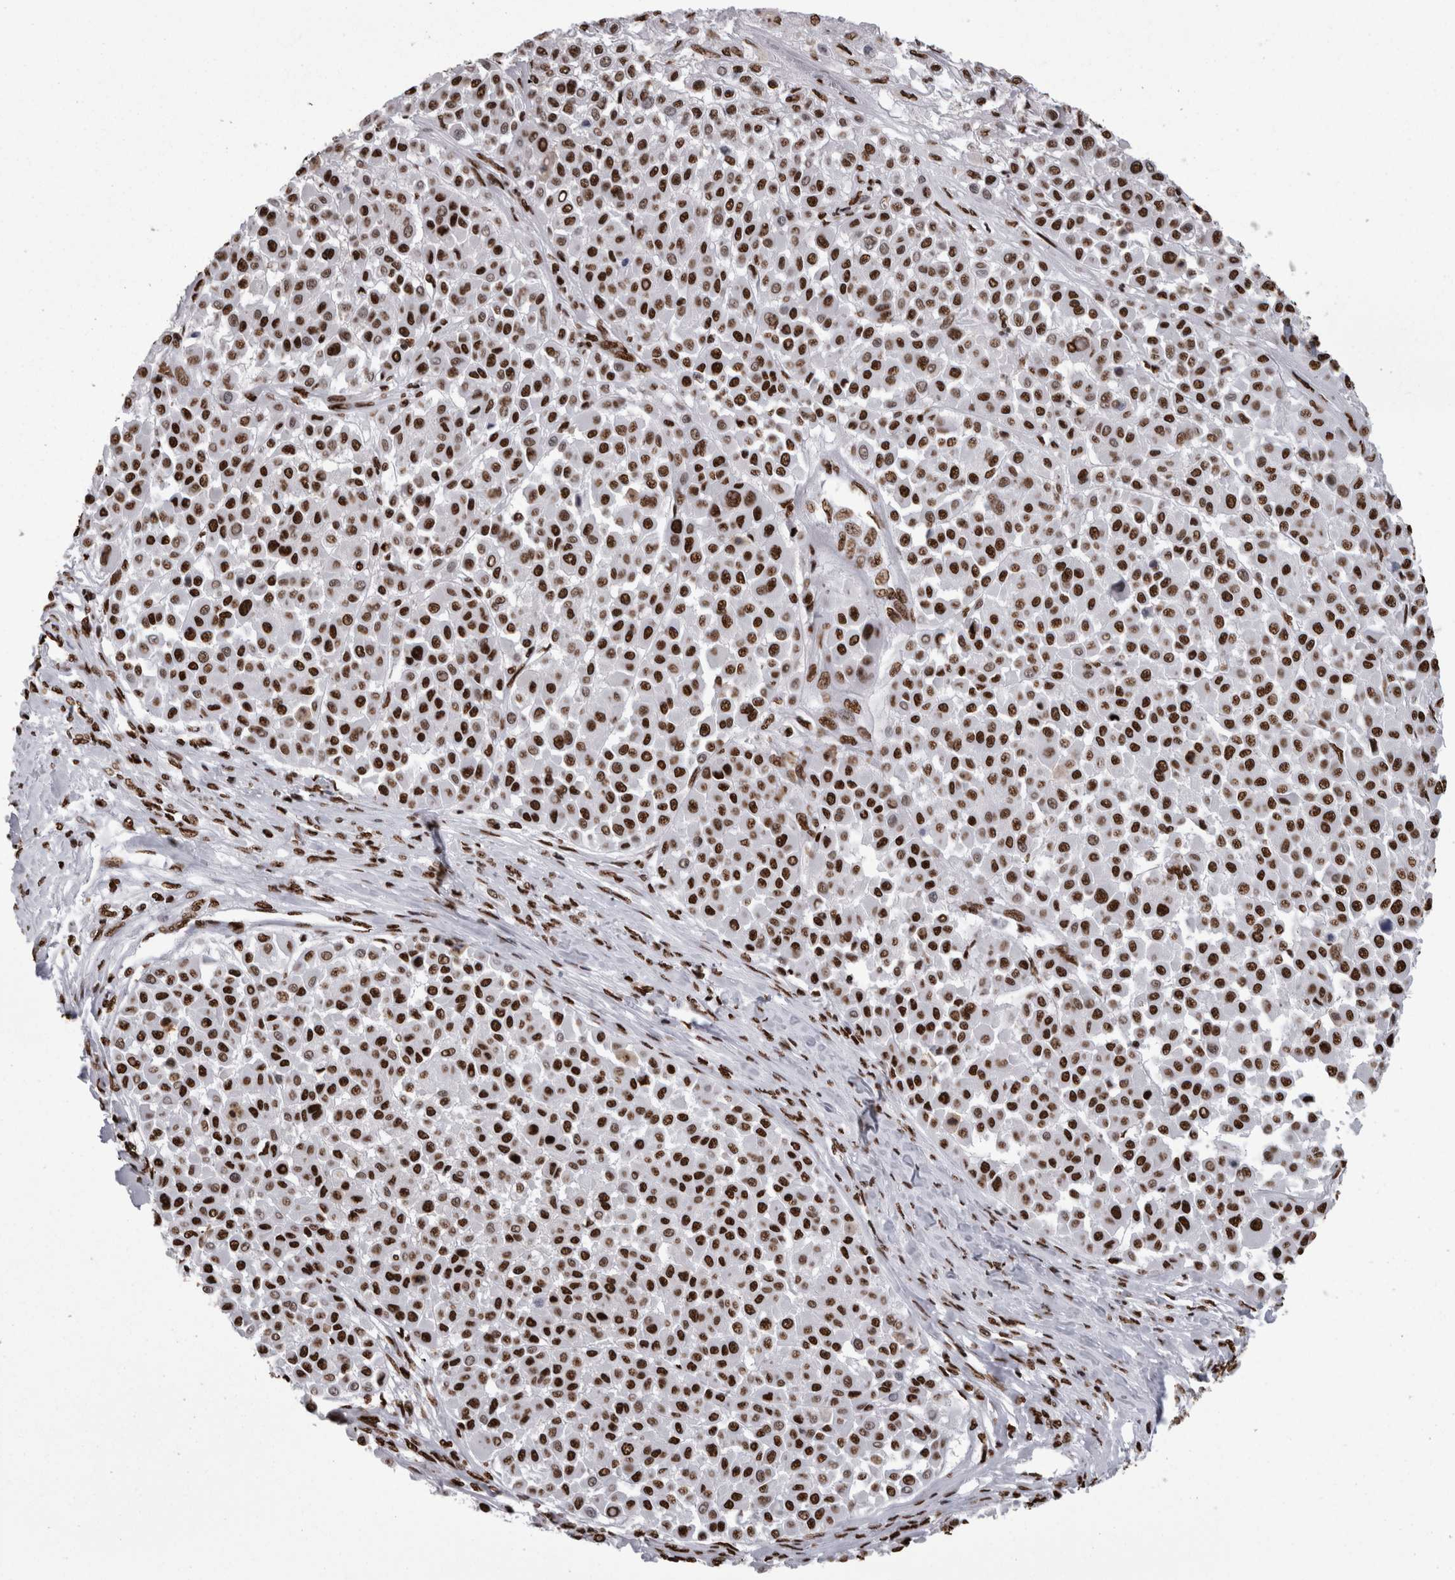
{"staining": {"intensity": "strong", "quantity": ">75%", "location": "nuclear"}, "tissue": "melanoma", "cell_type": "Tumor cells", "image_type": "cancer", "snomed": [{"axis": "morphology", "description": "Malignant melanoma, Metastatic site"}, {"axis": "topography", "description": "Soft tissue"}], "caption": "This histopathology image demonstrates melanoma stained with immunohistochemistry (IHC) to label a protein in brown. The nuclear of tumor cells show strong positivity for the protein. Nuclei are counter-stained blue.", "gene": "HNRNPM", "patient": {"sex": "male", "age": 41}}